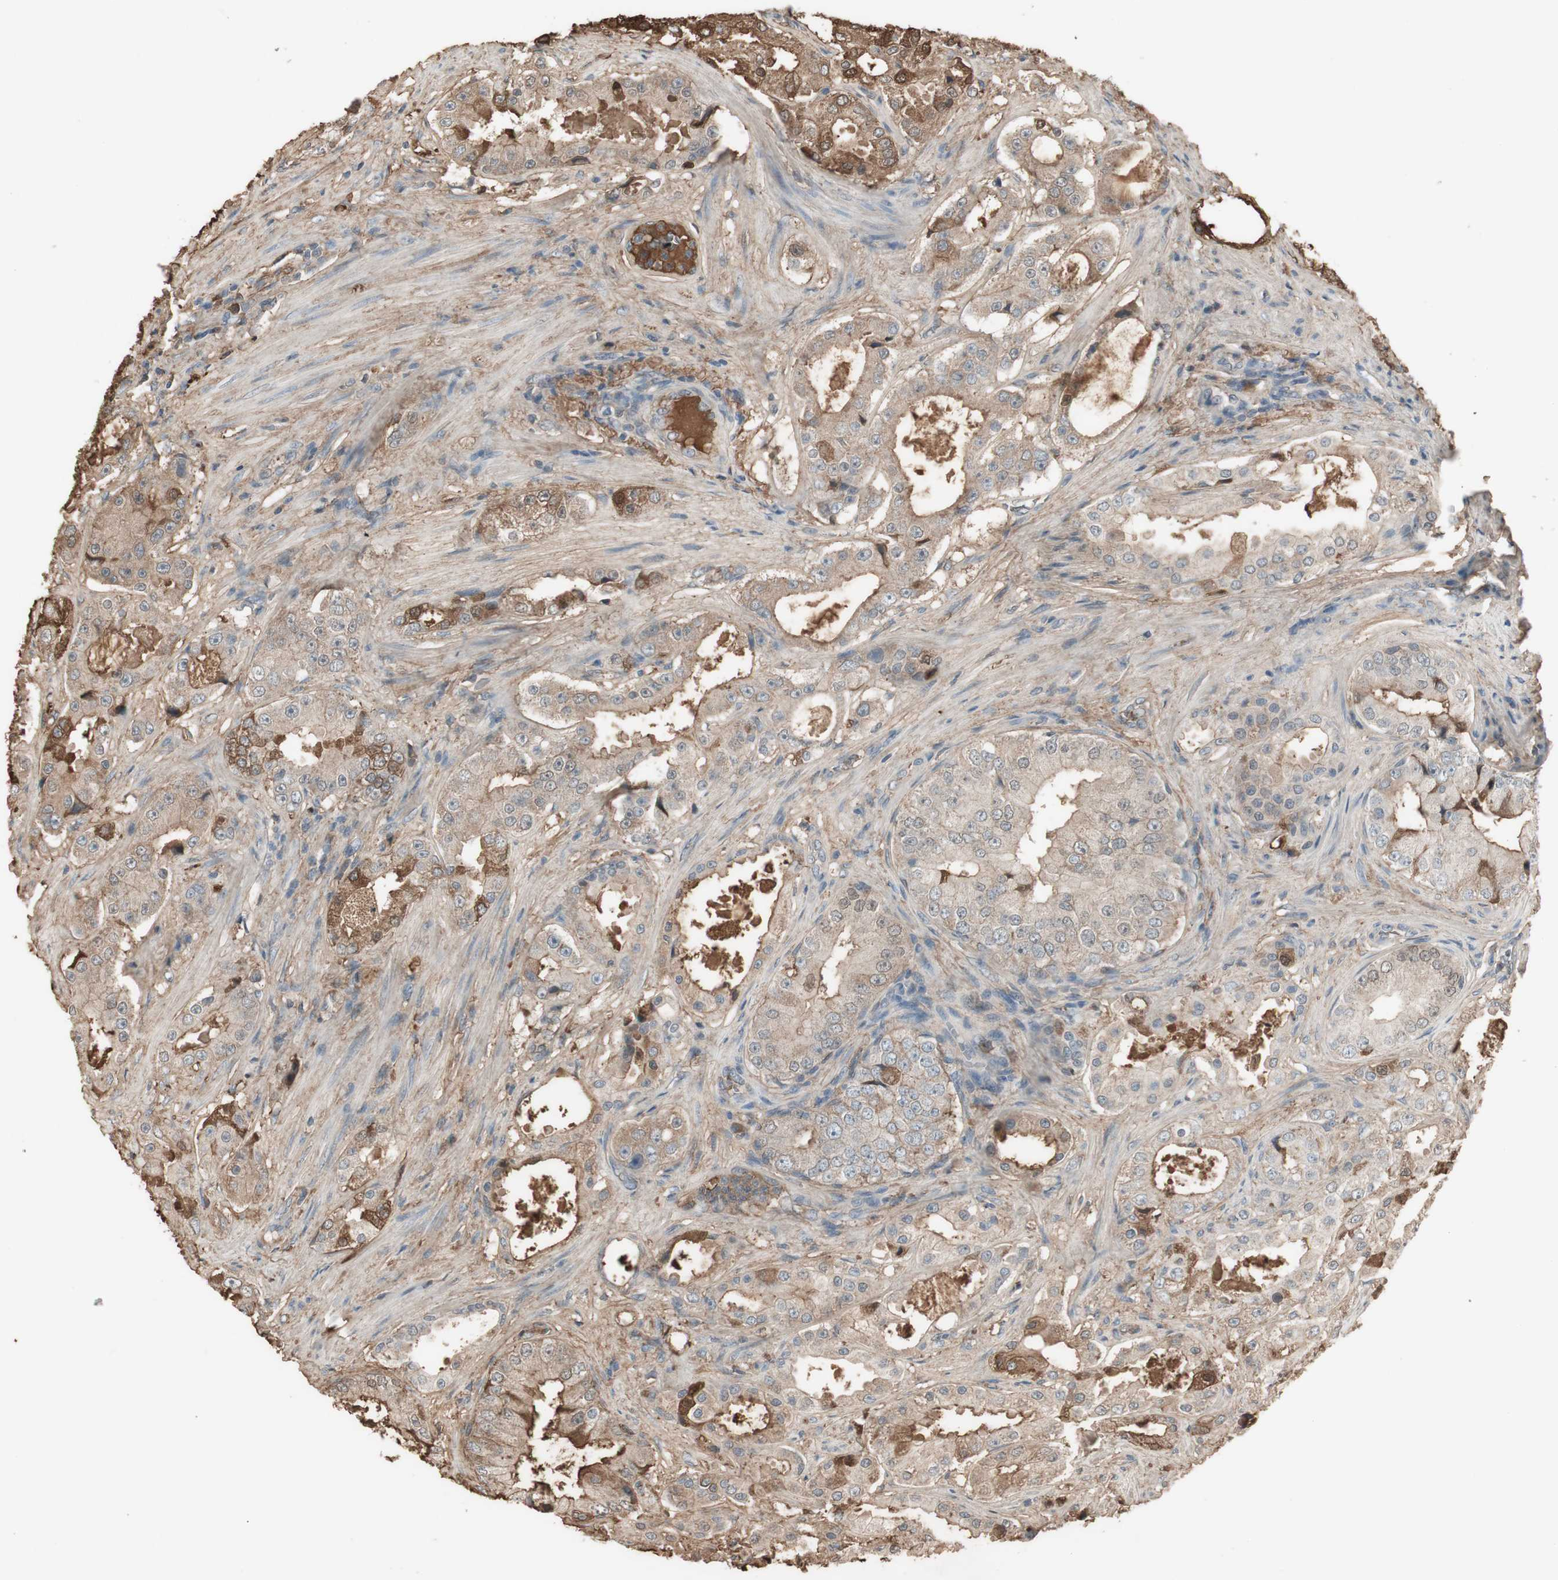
{"staining": {"intensity": "moderate", "quantity": "<25%", "location": "cytoplasmic/membranous"}, "tissue": "prostate cancer", "cell_type": "Tumor cells", "image_type": "cancer", "snomed": [{"axis": "morphology", "description": "Adenocarcinoma, High grade"}, {"axis": "topography", "description": "Prostate"}], "caption": "Protein staining reveals moderate cytoplasmic/membranous positivity in about <25% of tumor cells in prostate cancer (high-grade adenocarcinoma). The protein is shown in brown color, while the nuclei are stained blue.", "gene": "MMP14", "patient": {"sex": "male", "age": 73}}